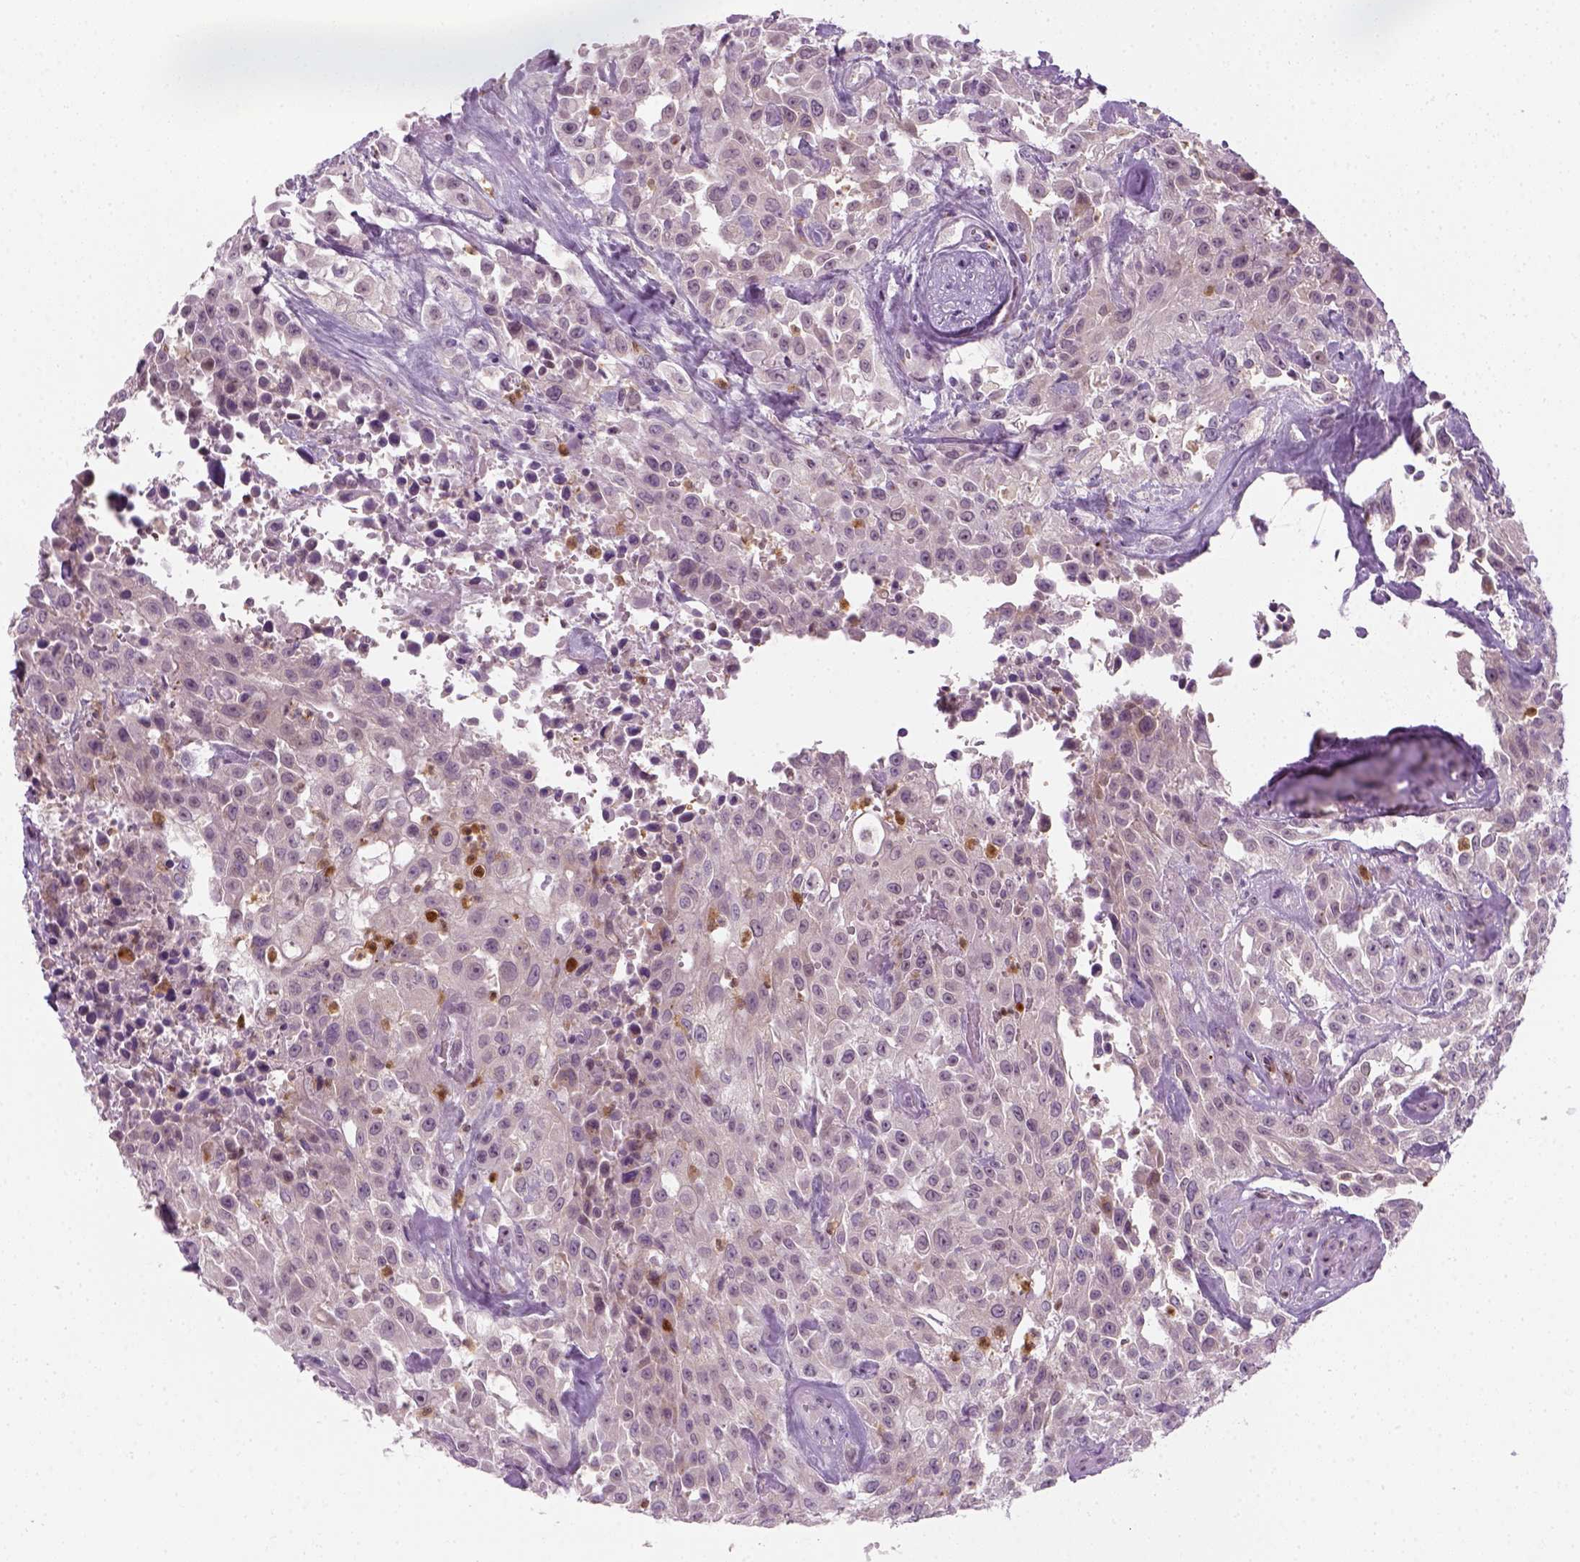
{"staining": {"intensity": "negative", "quantity": "none", "location": "none"}, "tissue": "urothelial cancer", "cell_type": "Tumor cells", "image_type": "cancer", "snomed": [{"axis": "morphology", "description": "Urothelial carcinoma, High grade"}, {"axis": "topography", "description": "Urinary bladder"}], "caption": "Urothelial cancer was stained to show a protein in brown. There is no significant expression in tumor cells.", "gene": "IL4", "patient": {"sex": "male", "age": 79}}